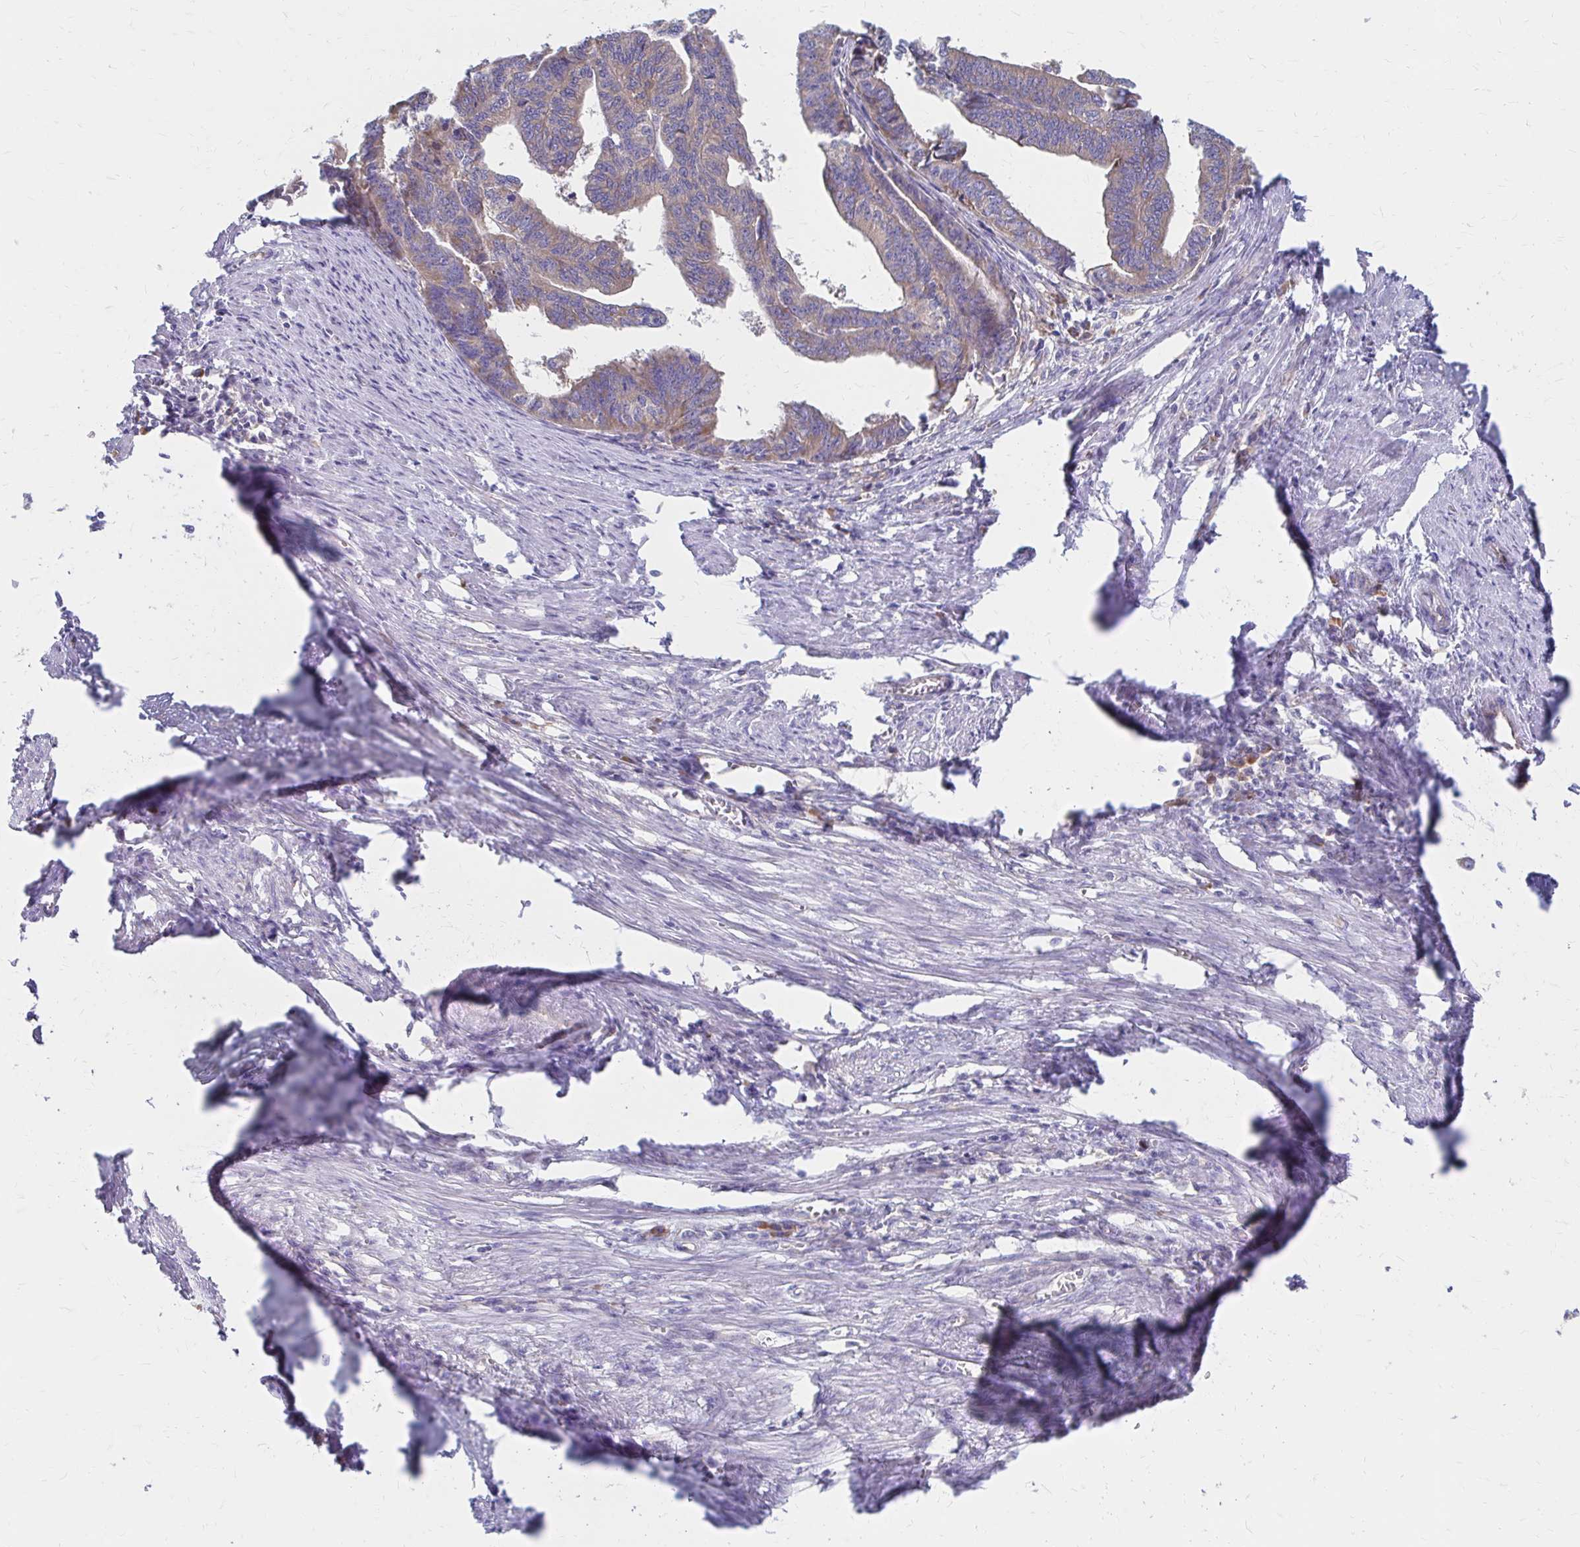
{"staining": {"intensity": "weak", "quantity": "25%-75%", "location": "cytoplasmic/membranous"}, "tissue": "endometrial cancer", "cell_type": "Tumor cells", "image_type": "cancer", "snomed": [{"axis": "morphology", "description": "Adenocarcinoma, NOS"}, {"axis": "topography", "description": "Endometrium"}], "caption": "Protein expression analysis of endometrial cancer (adenocarcinoma) exhibits weak cytoplasmic/membranous expression in approximately 25%-75% of tumor cells.", "gene": "RPL27A", "patient": {"sex": "female", "age": 65}}